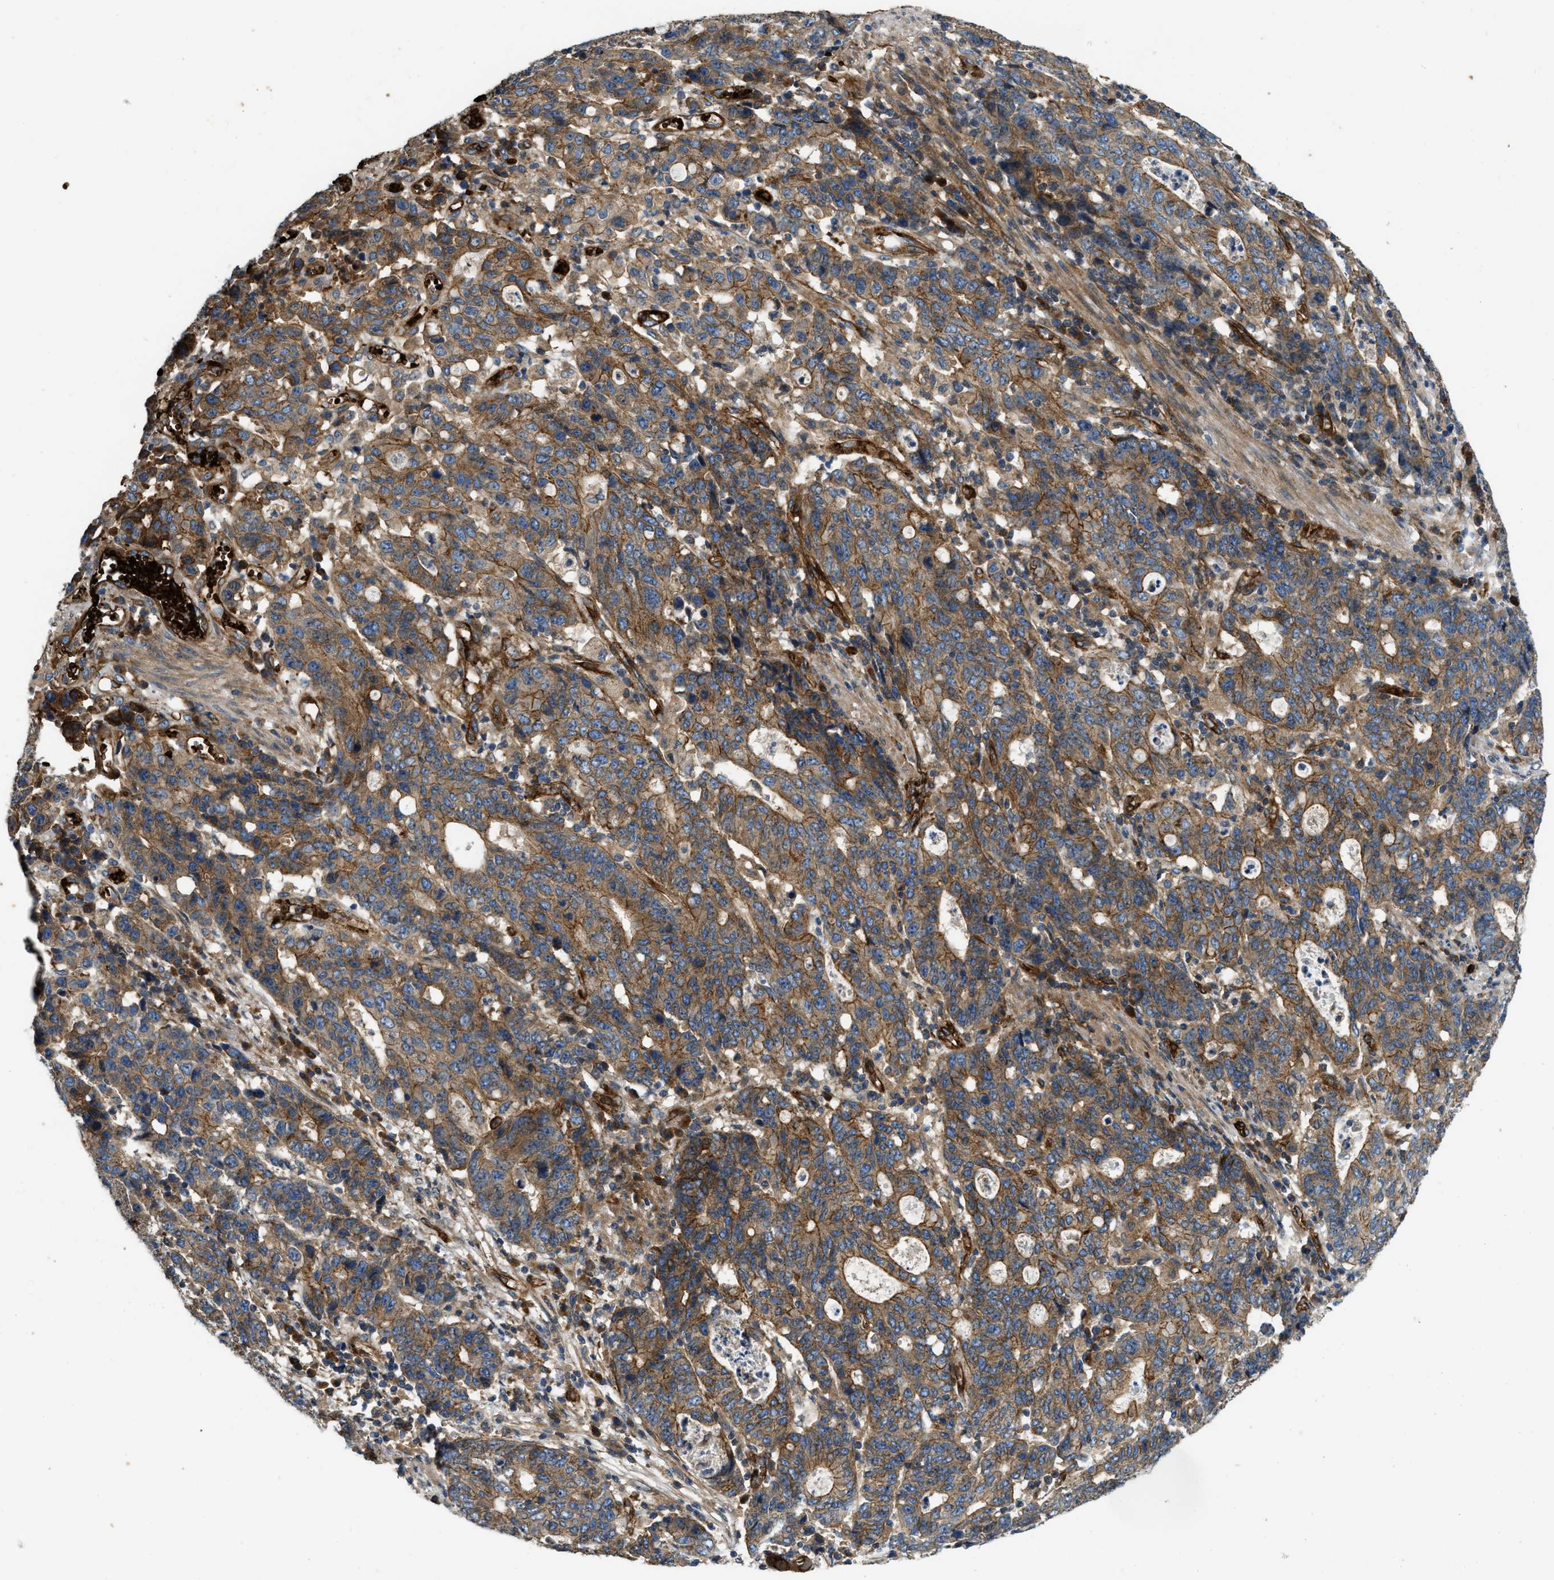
{"staining": {"intensity": "moderate", "quantity": ">75%", "location": "cytoplasmic/membranous"}, "tissue": "stomach cancer", "cell_type": "Tumor cells", "image_type": "cancer", "snomed": [{"axis": "morphology", "description": "Adenocarcinoma, NOS"}, {"axis": "topography", "description": "Stomach, upper"}], "caption": "Moderate cytoplasmic/membranous positivity is identified in approximately >75% of tumor cells in stomach adenocarcinoma. (brown staining indicates protein expression, while blue staining denotes nuclei).", "gene": "ERC1", "patient": {"sex": "male", "age": 69}}